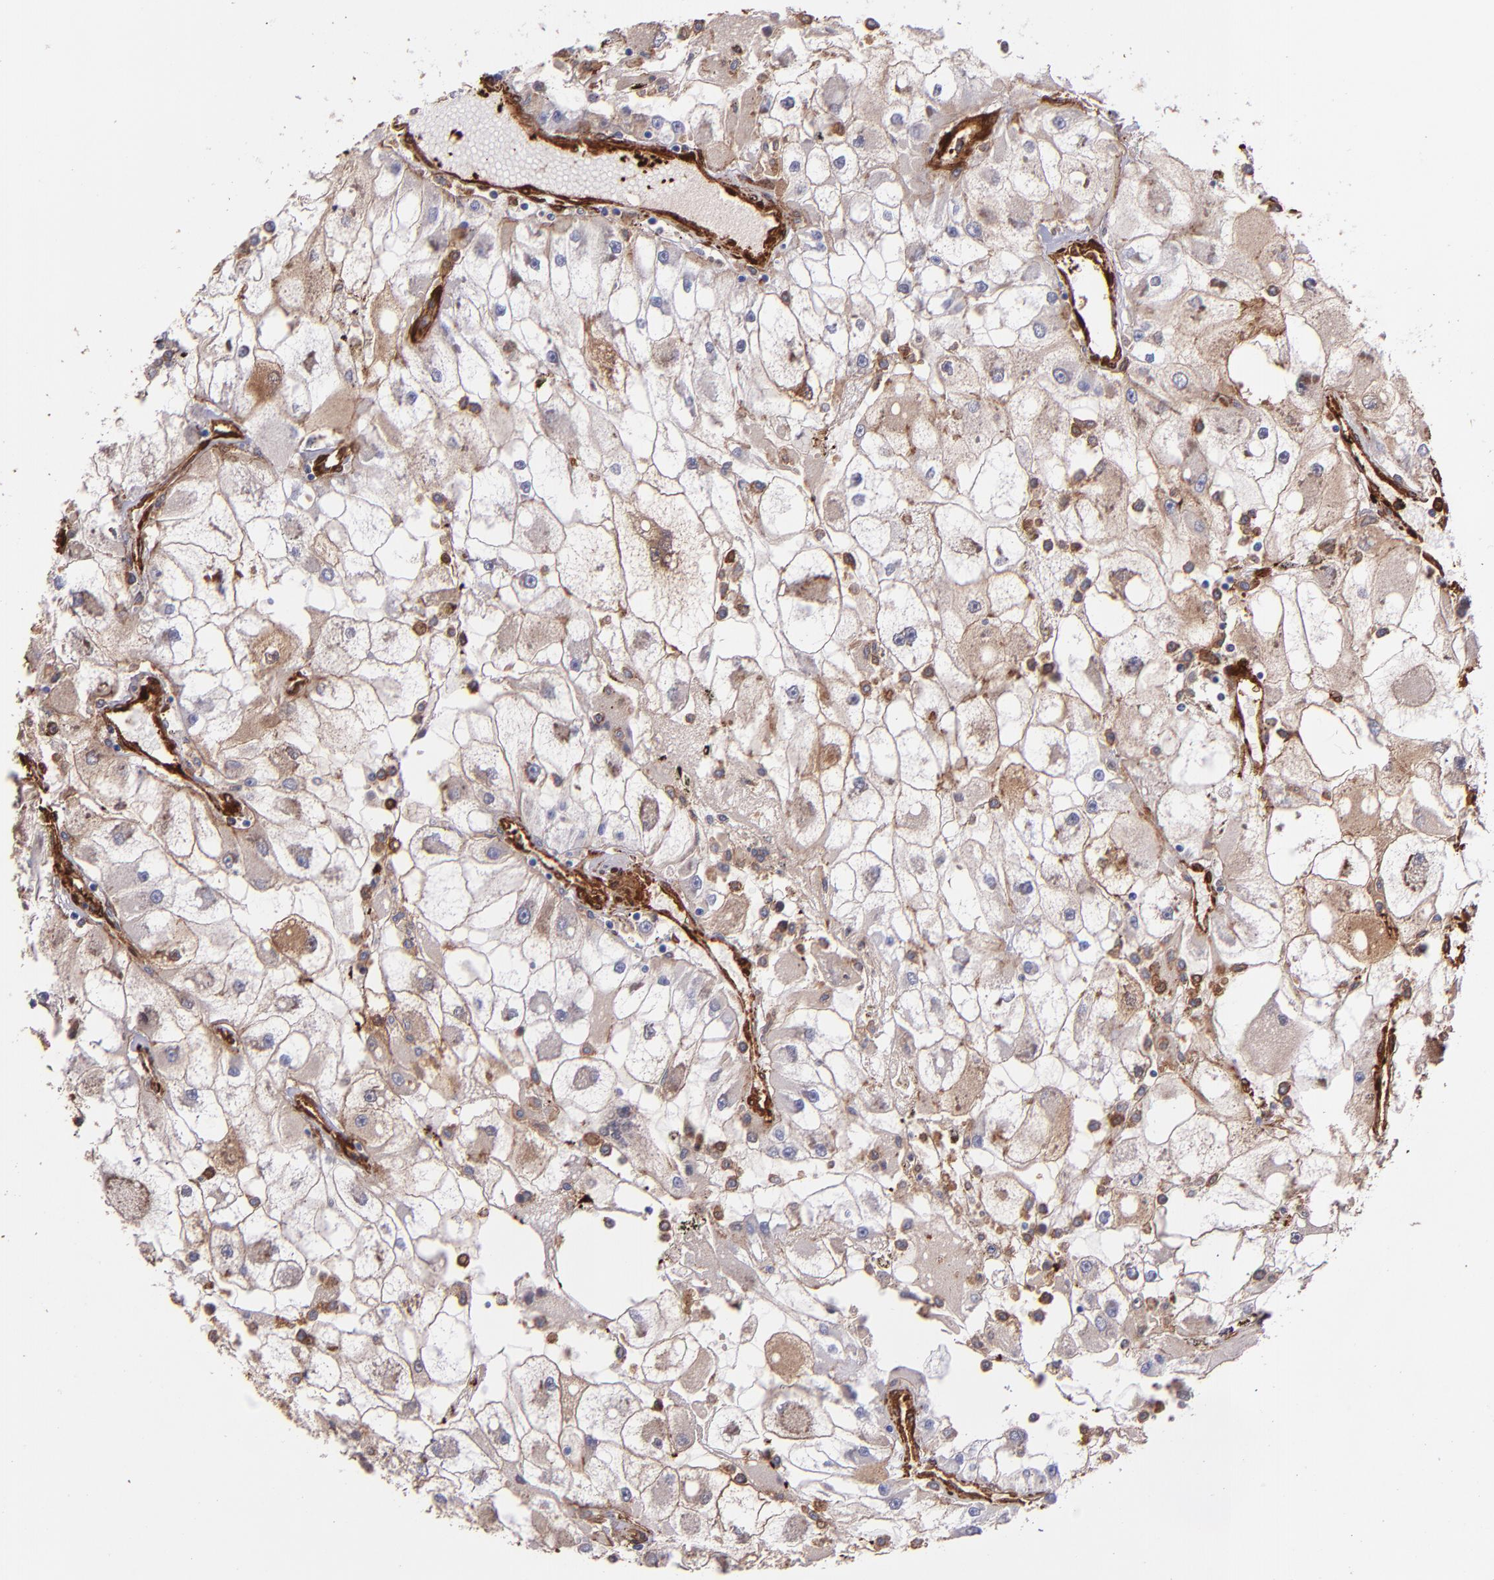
{"staining": {"intensity": "weak", "quantity": "25%-75%", "location": "cytoplasmic/membranous"}, "tissue": "renal cancer", "cell_type": "Tumor cells", "image_type": "cancer", "snomed": [{"axis": "morphology", "description": "Adenocarcinoma, NOS"}, {"axis": "topography", "description": "Kidney"}], "caption": "Brown immunohistochemical staining in adenocarcinoma (renal) displays weak cytoplasmic/membranous positivity in about 25%-75% of tumor cells. (DAB IHC, brown staining for protein, blue staining for nuclei).", "gene": "VCL", "patient": {"sex": "female", "age": 73}}